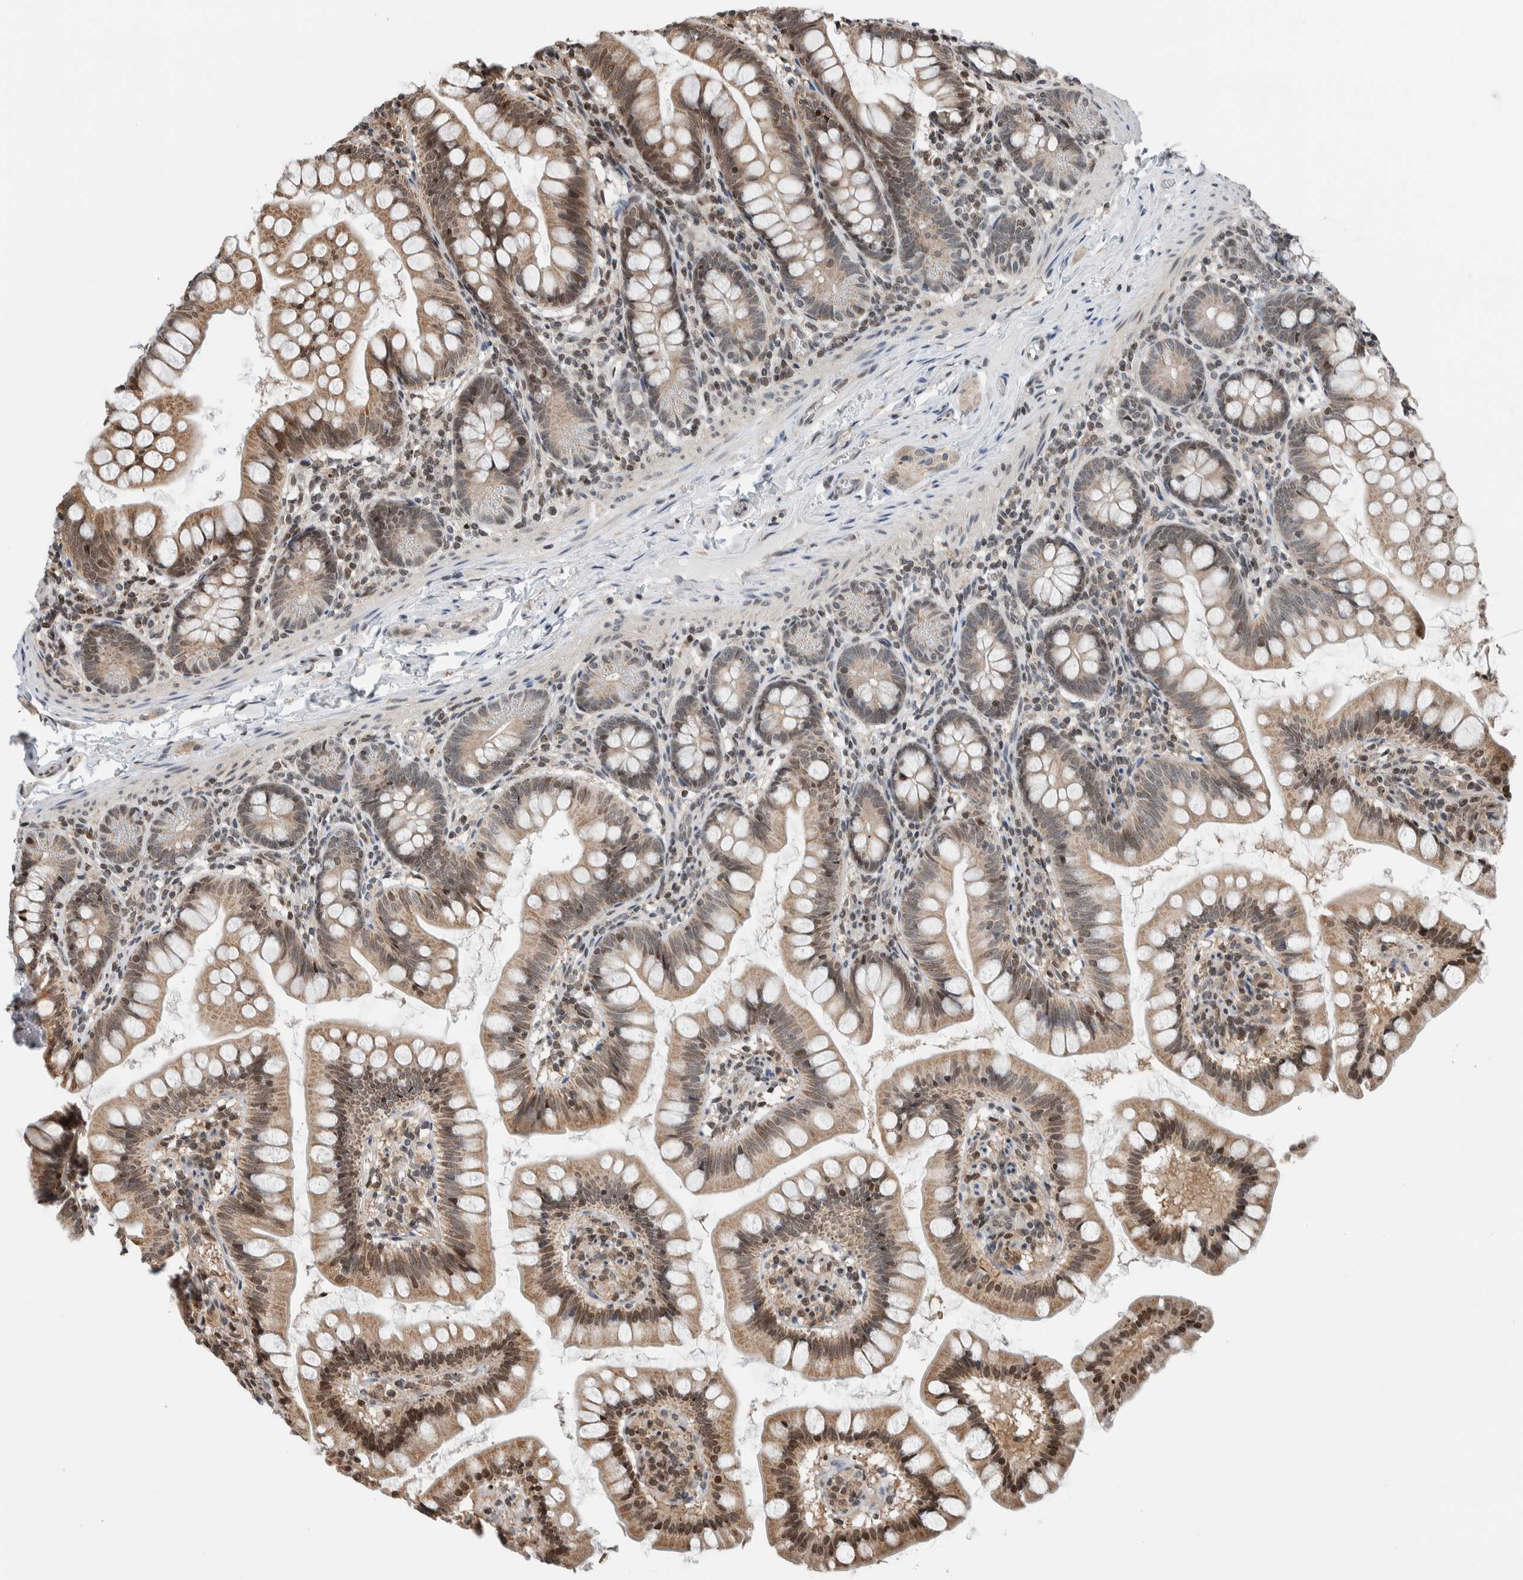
{"staining": {"intensity": "moderate", "quantity": ">75%", "location": "cytoplasmic/membranous,nuclear"}, "tissue": "small intestine", "cell_type": "Glandular cells", "image_type": "normal", "snomed": [{"axis": "morphology", "description": "Normal tissue, NOS"}, {"axis": "topography", "description": "Small intestine"}], "caption": "Immunohistochemistry (DAB) staining of normal small intestine reveals moderate cytoplasmic/membranous,nuclear protein expression in approximately >75% of glandular cells. The staining is performed using DAB (3,3'-diaminobenzidine) brown chromogen to label protein expression. The nuclei are counter-stained blue using hematoxylin.", "gene": "NPLOC4", "patient": {"sex": "male", "age": 7}}